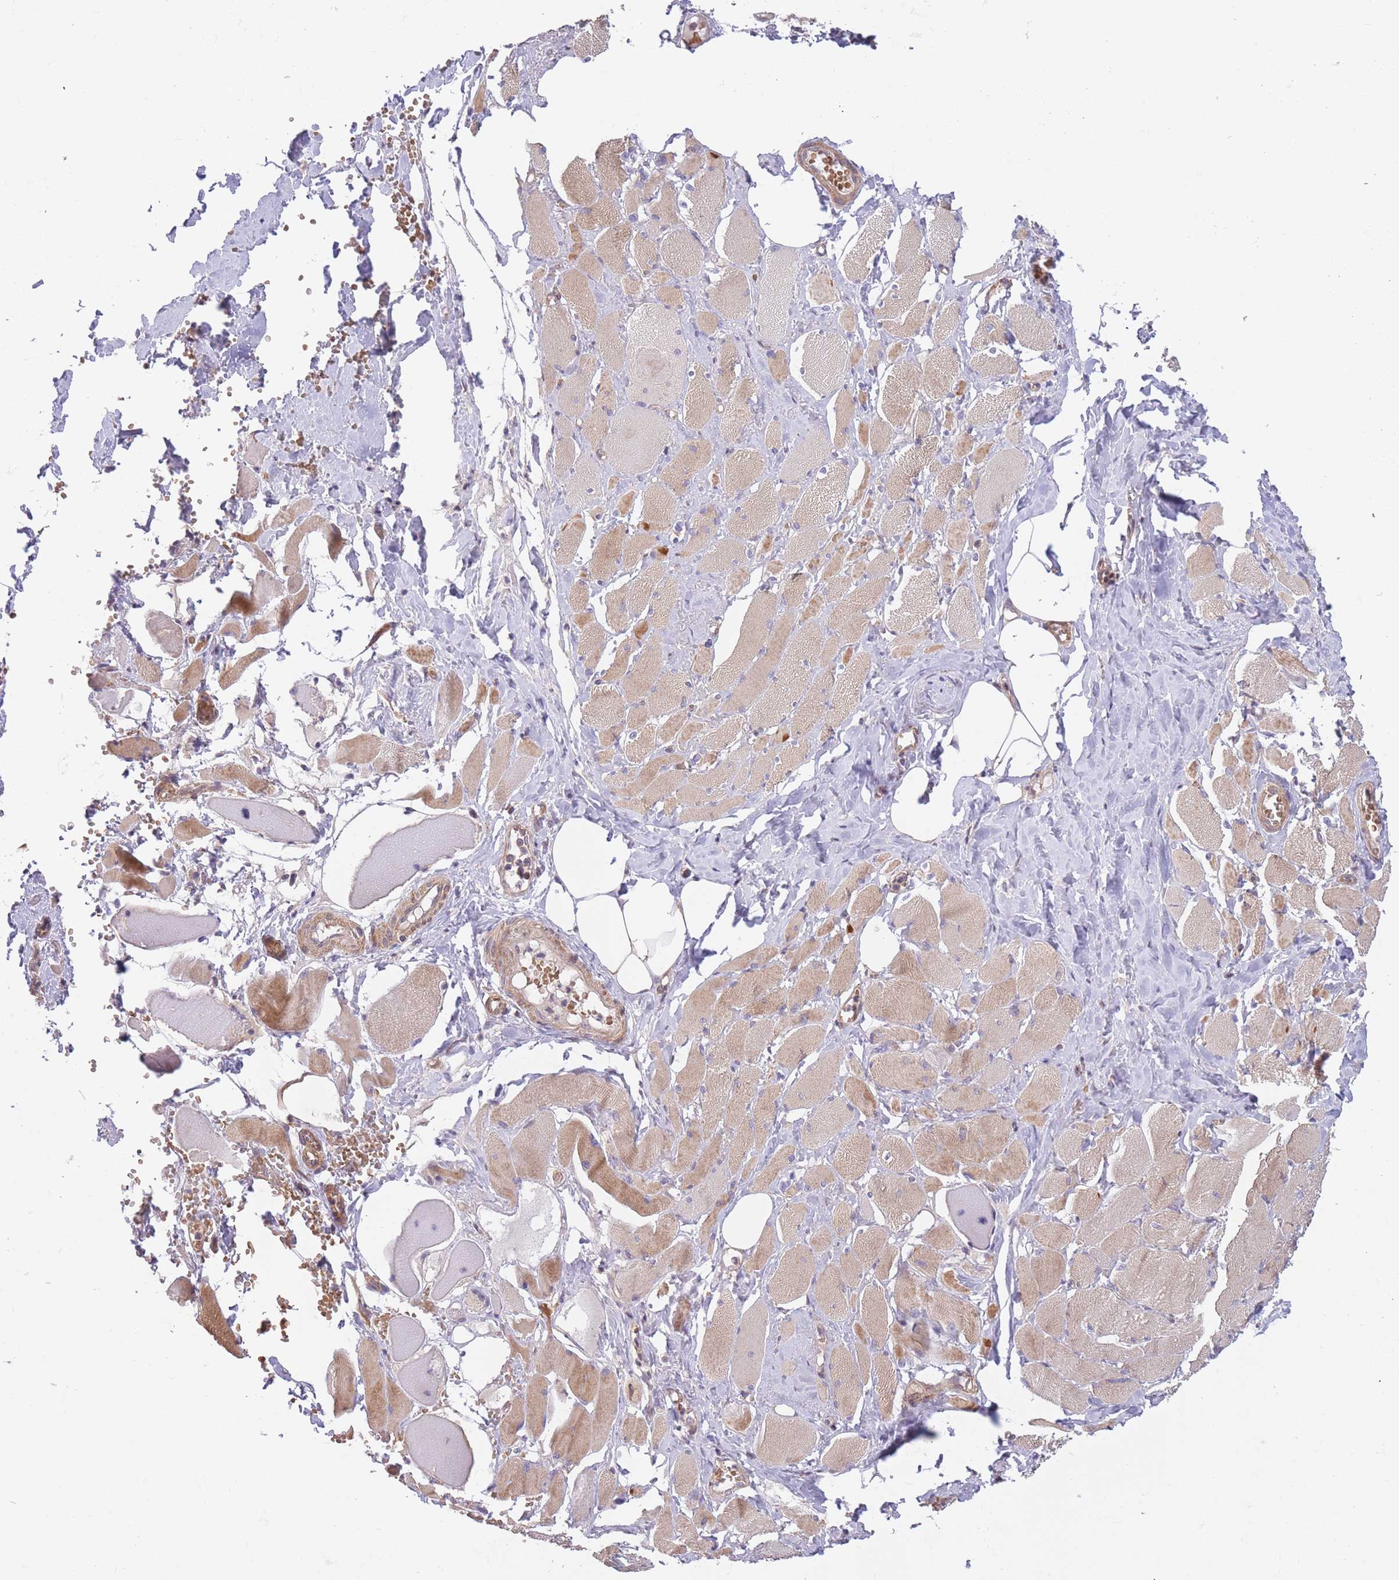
{"staining": {"intensity": "weak", "quantity": "25%-75%", "location": "cytoplasmic/membranous"}, "tissue": "skeletal muscle", "cell_type": "Myocytes", "image_type": "normal", "snomed": [{"axis": "morphology", "description": "Normal tissue, NOS"}, {"axis": "morphology", "description": "Basal cell carcinoma"}, {"axis": "topography", "description": "Skeletal muscle"}], "caption": "High-power microscopy captured an IHC histopathology image of normal skeletal muscle, revealing weak cytoplasmic/membranous positivity in about 25%-75% of myocytes. The protein is shown in brown color, while the nuclei are stained blue.", "gene": "FUT3", "patient": {"sex": "female", "age": 64}}